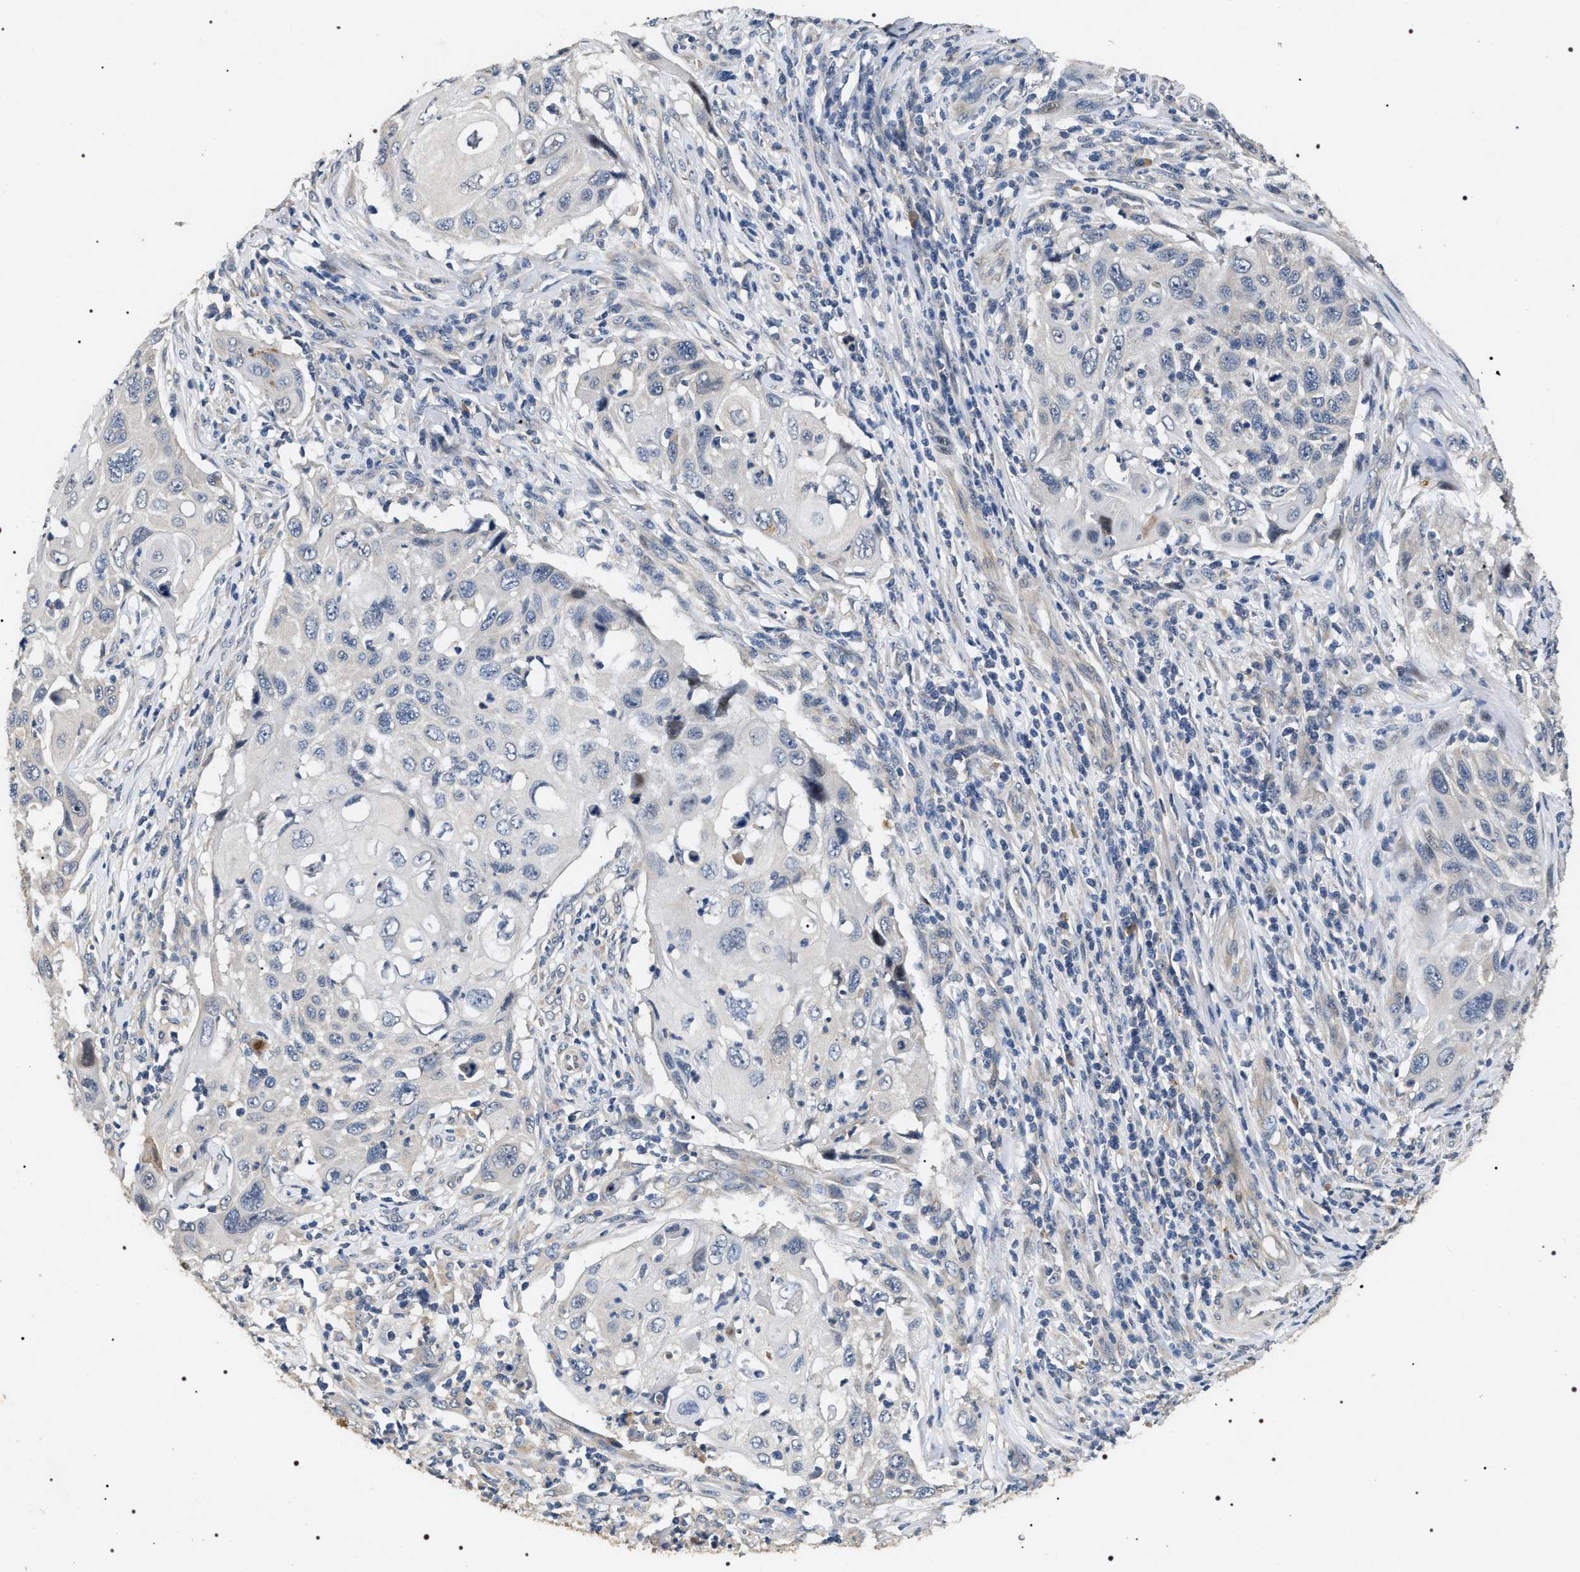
{"staining": {"intensity": "negative", "quantity": "none", "location": "none"}, "tissue": "cervical cancer", "cell_type": "Tumor cells", "image_type": "cancer", "snomed": [{"axis": "morphology", "description": "Squamous cell carcinoma, NOS"}, {"axis": "topography", "description": "Cervix"}], "caption": "An immunohistochemistry (IHC) histopathology image of cervical cancer (squamous cell carcinoma) is shown. There is no staining in tumor cells of cervical cancer (squamous cell carcinoma).", "gene": "IFT81", "patient": {"sex": "female", "age": 70}}